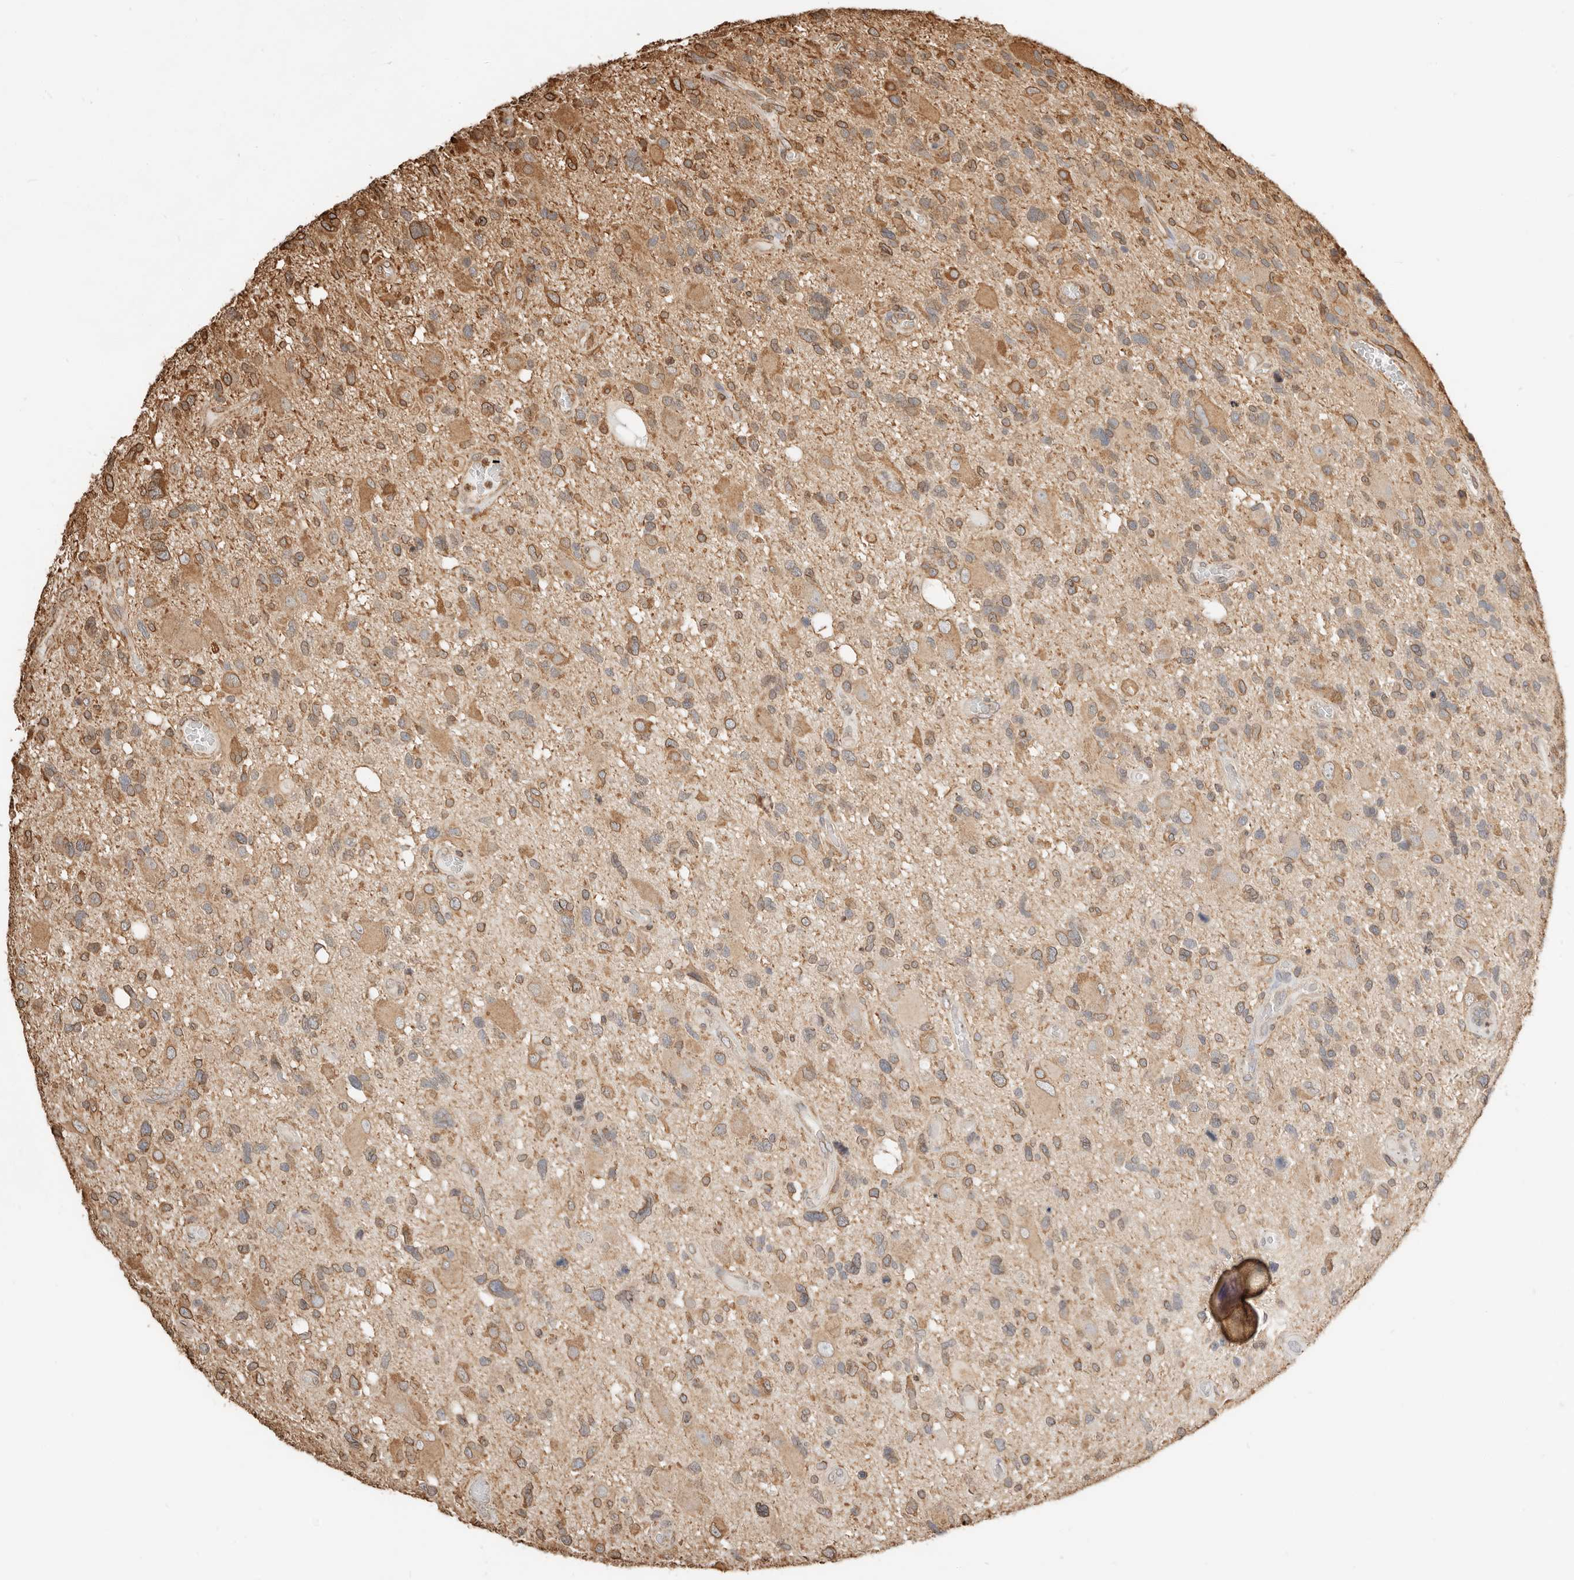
{"staining": {"intensity": "moderate", "quantity": ">75%", "location": "cytoplasmic/membranous"}, "tissue": "glioma", "cell_type": "Tumor cells", "image_type": "cancer", "snomed": [{"axis": "morphology", "description": "Glioma, malignant, High grade"}, {"axis": "topography", "description": "Brain"}], "caption": "Glioma stained with immunohistochemistry (IHC) displays moderate cytoplasmic/membranous staining in approximately >75% of tumor cells.", "gene": "ARHGEF10L", "patient": {"sex": "male", "age": 33}}